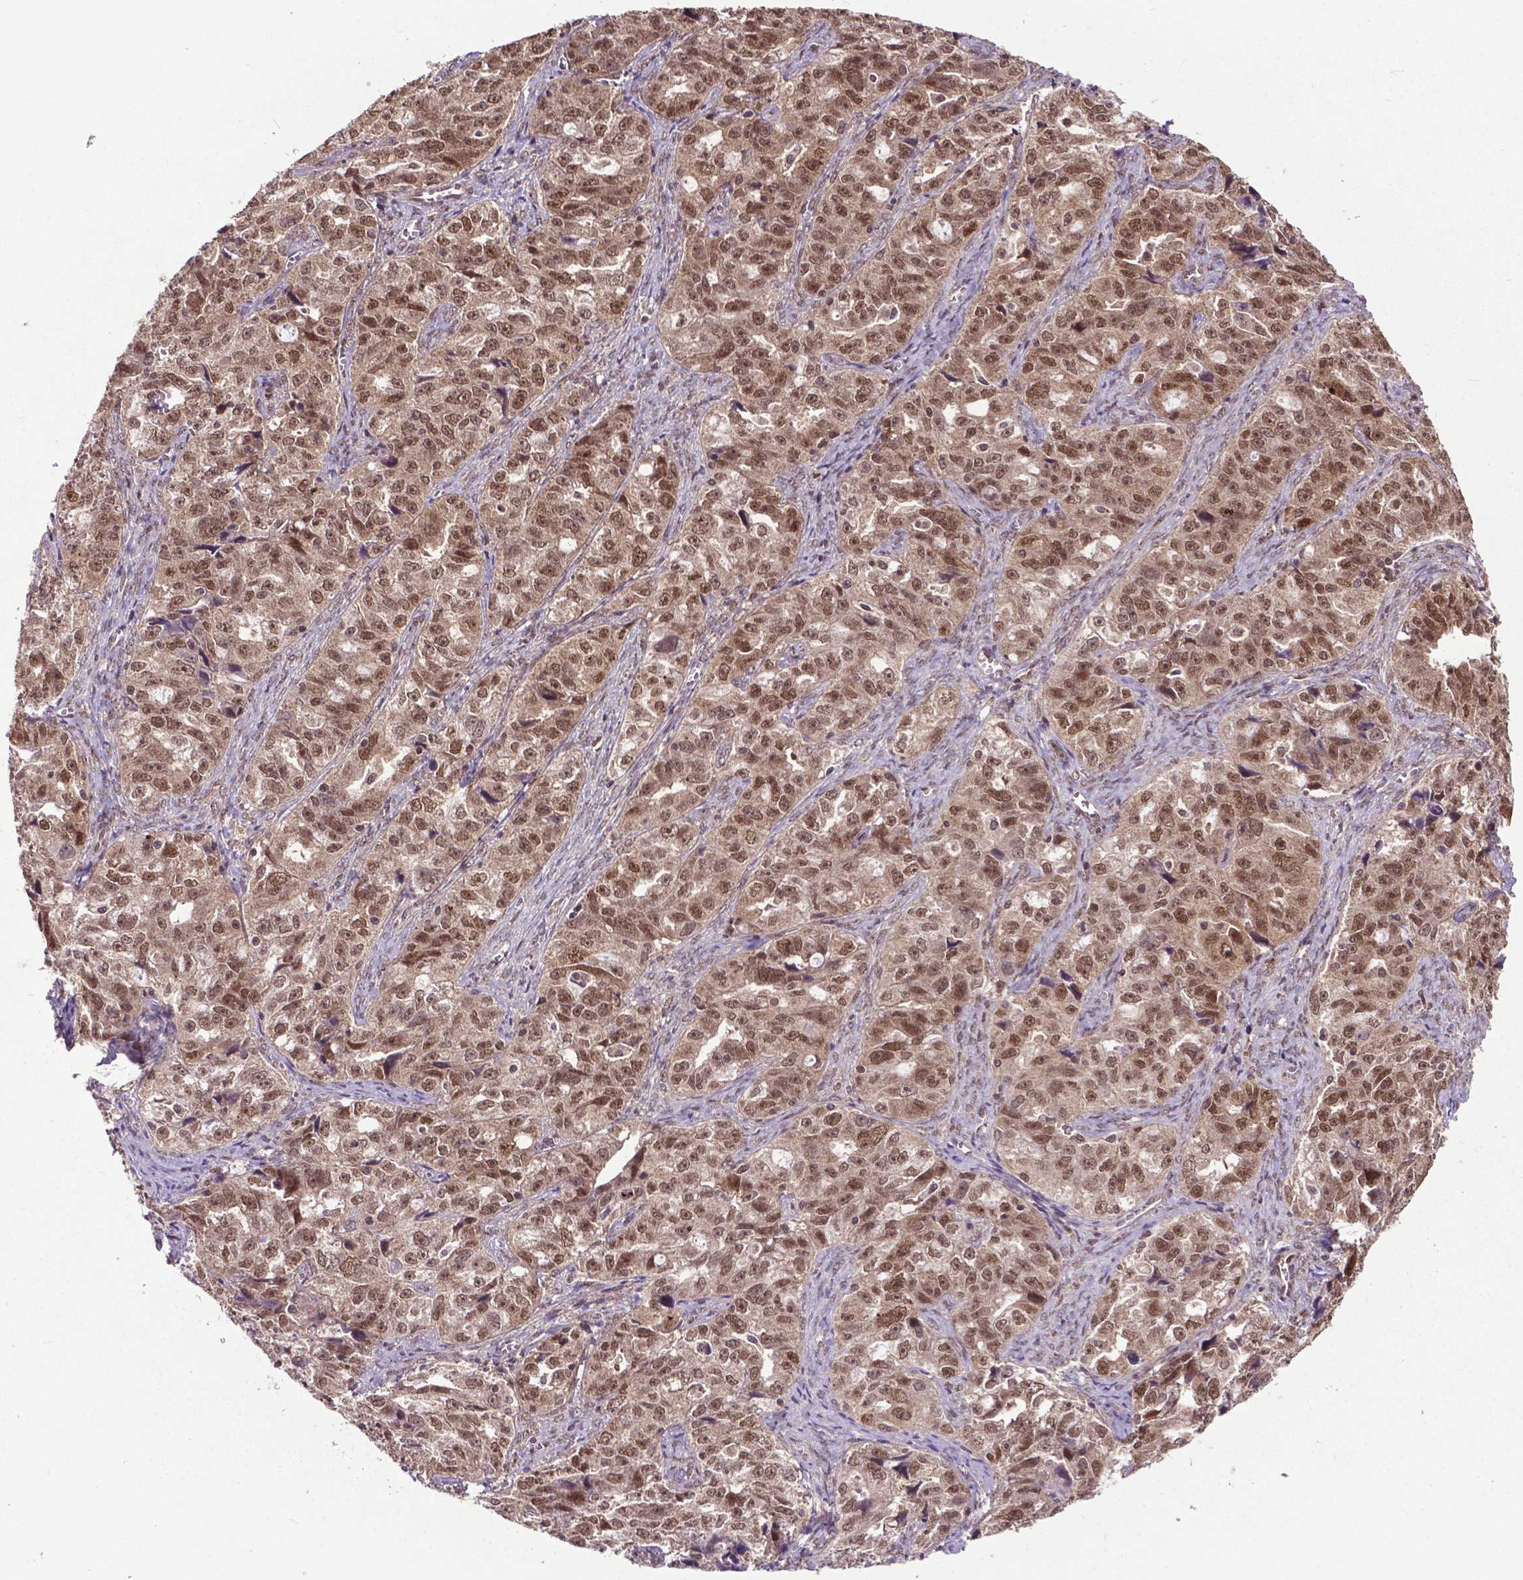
{"staining": {"intensity": "moderate", "quantity": ">75%", "location": "nuclear"}, "tissue": "ovarian cancer", "cell_type": "Tumor cells", "image_type": "cancer", "snomed": [{"axis": "morphology", "description": "Cystadenocarcinoma, serous, NOS"}, {"axis": "topography", "description": "Ovary"}], "caption": "Tumor cells show medium levels of moderate nuclear staining in about >75% of cells in human serous cystadenocarcinoma (ovarian).", "gene": "FAF1", "patient": {"sex": "female", "age": 51}}